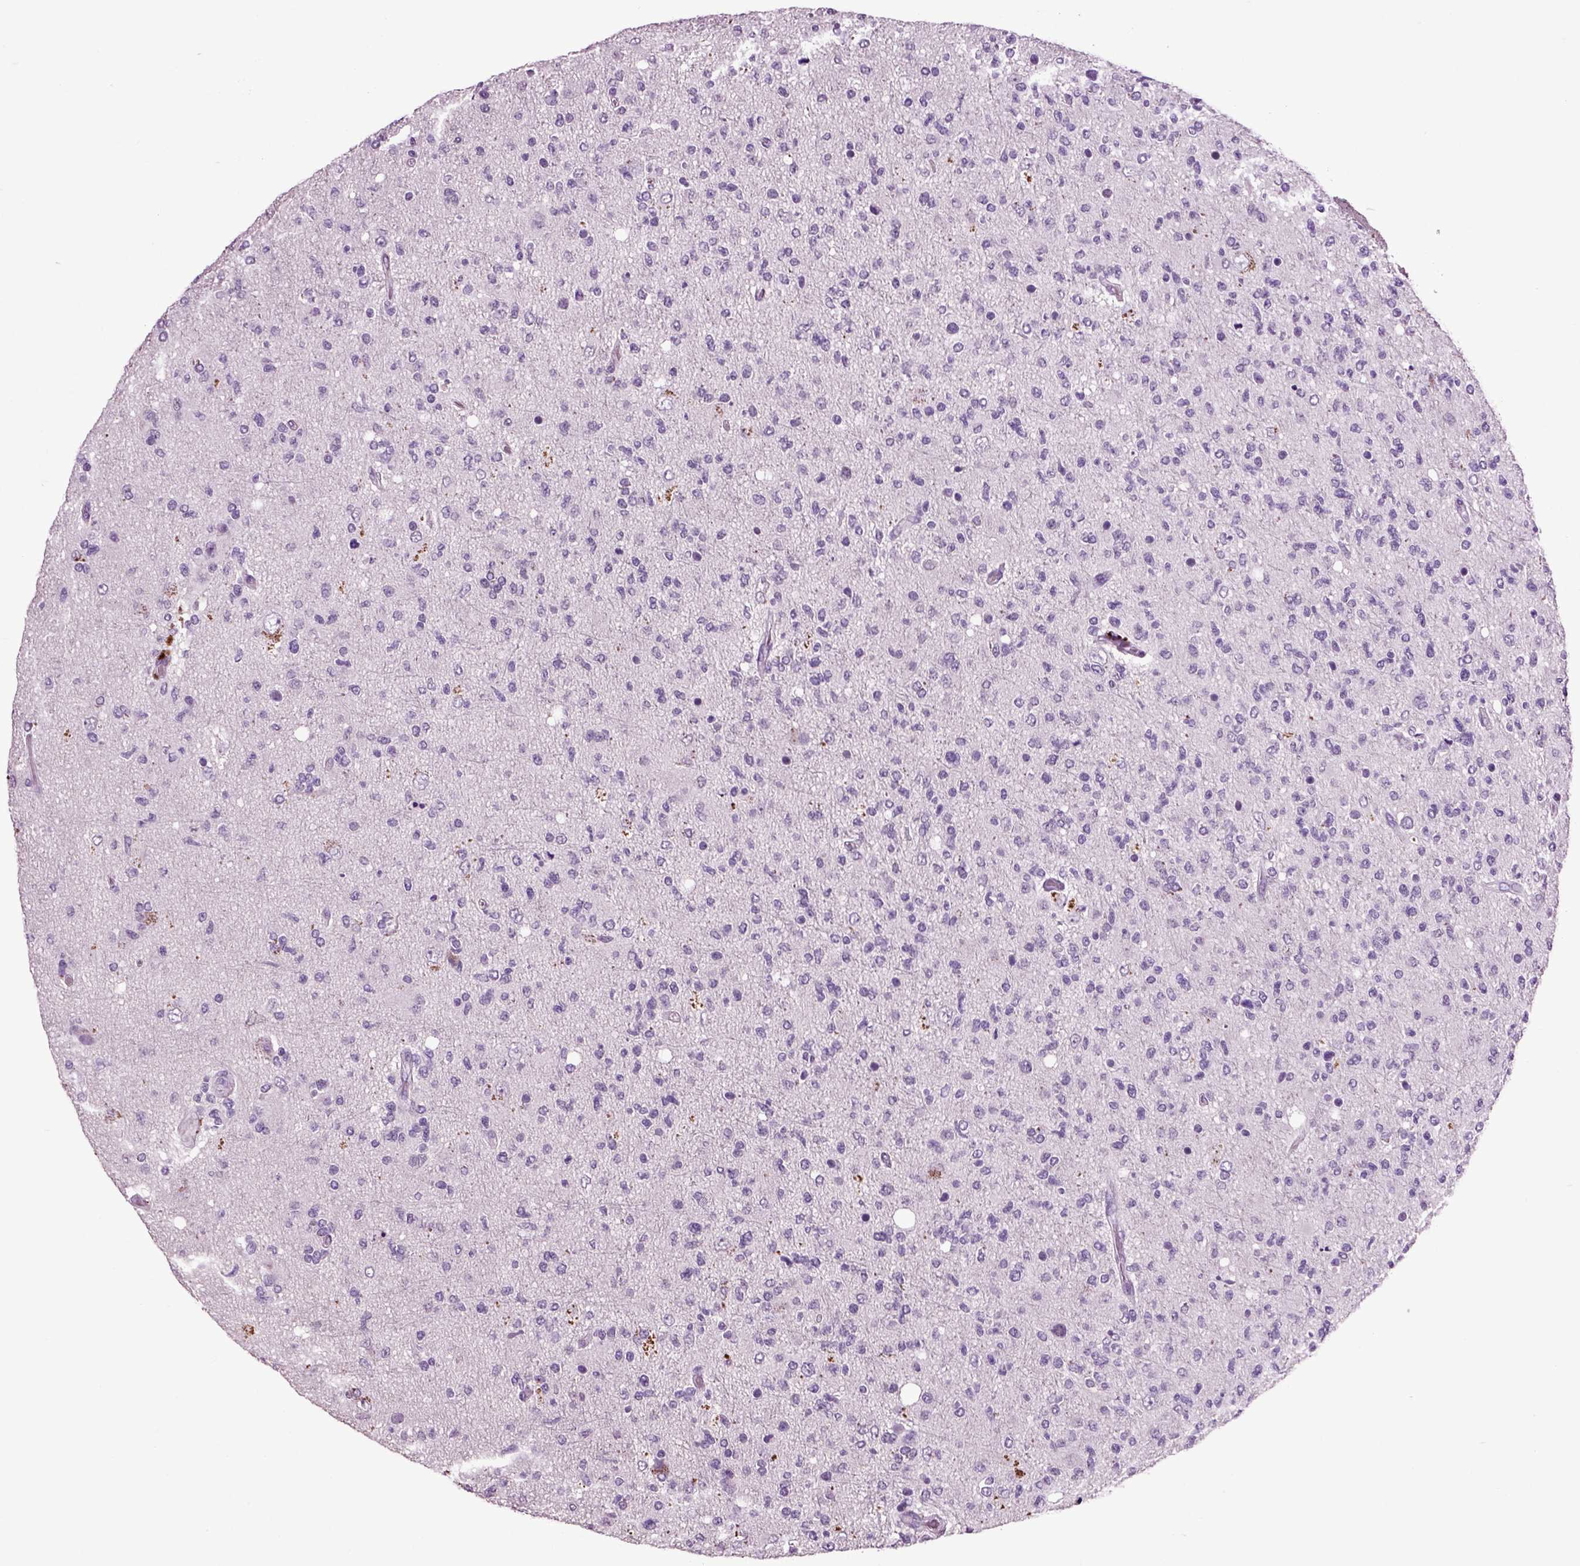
{"staining": {"intensity": "negative", "quantity": "none", "location": "none"}, "tissue": "glioma", "cell_type": "Tumor cells", "image_type": "cancer", "snomed": [{"axis": "morphology", "description": "Glioma, malignant, High grade"}, {"axis": "topography", "description": "Cerebral cortex"}], "caption": "DAB immunohistochemical staining of human malignant glioma (high-grade) displays no significant expression in tumor cells. Nuclei are stained in blue.", "gene": "CRHR1", "patient": {"sex": "male", "age": 70}}